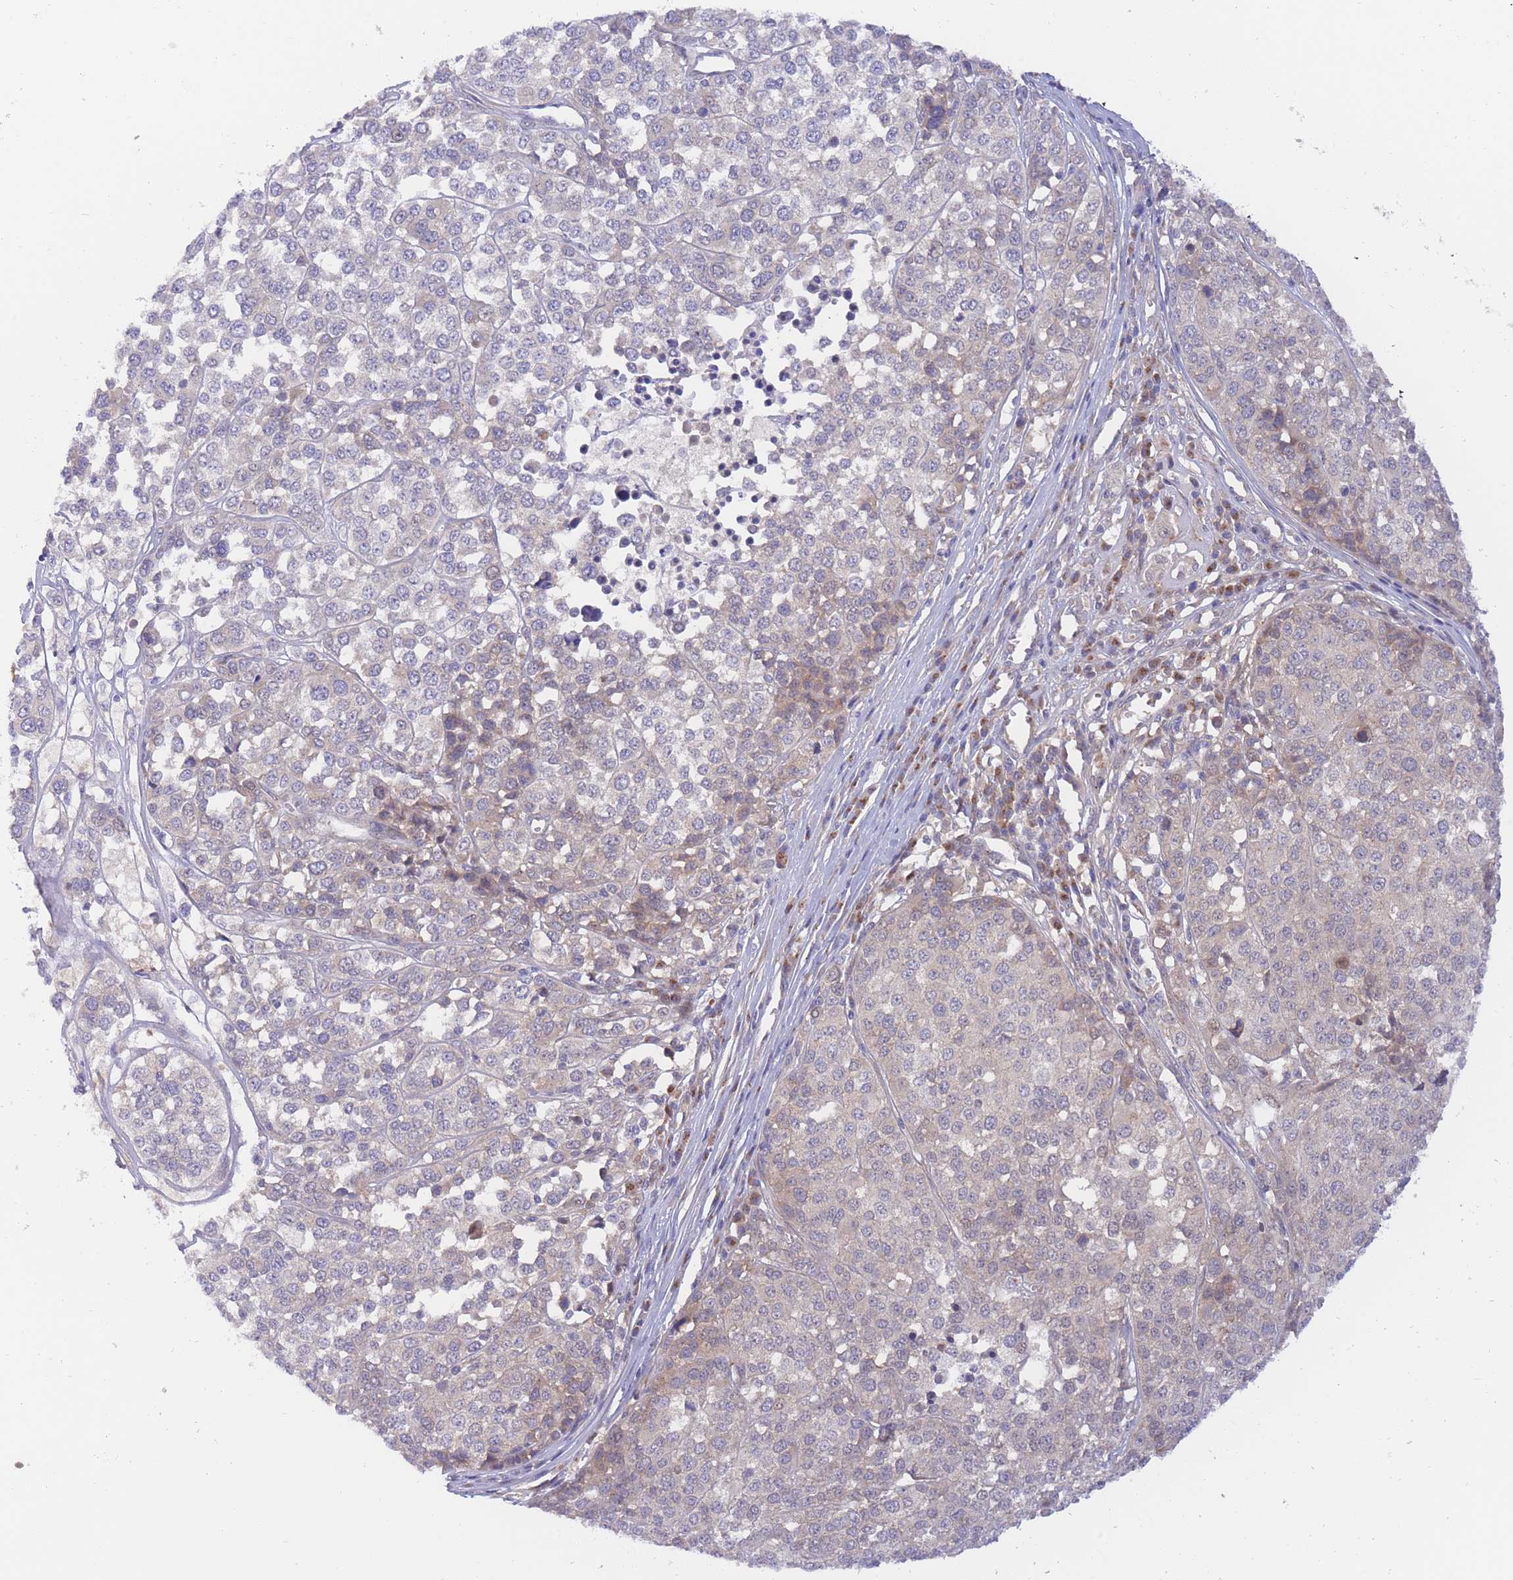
{"staining": {"intensity": "negative", "quantity": "none", "location": "none"}, "tissue": "melanoma", "cell_type": "Tumor cells", "image_type": "cancer", "snomed": [{"axis": "morphology", "description": "Malignant melanoma, Metastatic site"}, {"axis": "topography", "description": "Lymph node"}], "caption": "This is an IHC photomicrograph of melanoma. There is no positivity in tumor cells.", "gene": "APOL4", "patient": {"sex": "male", "age": 44}}